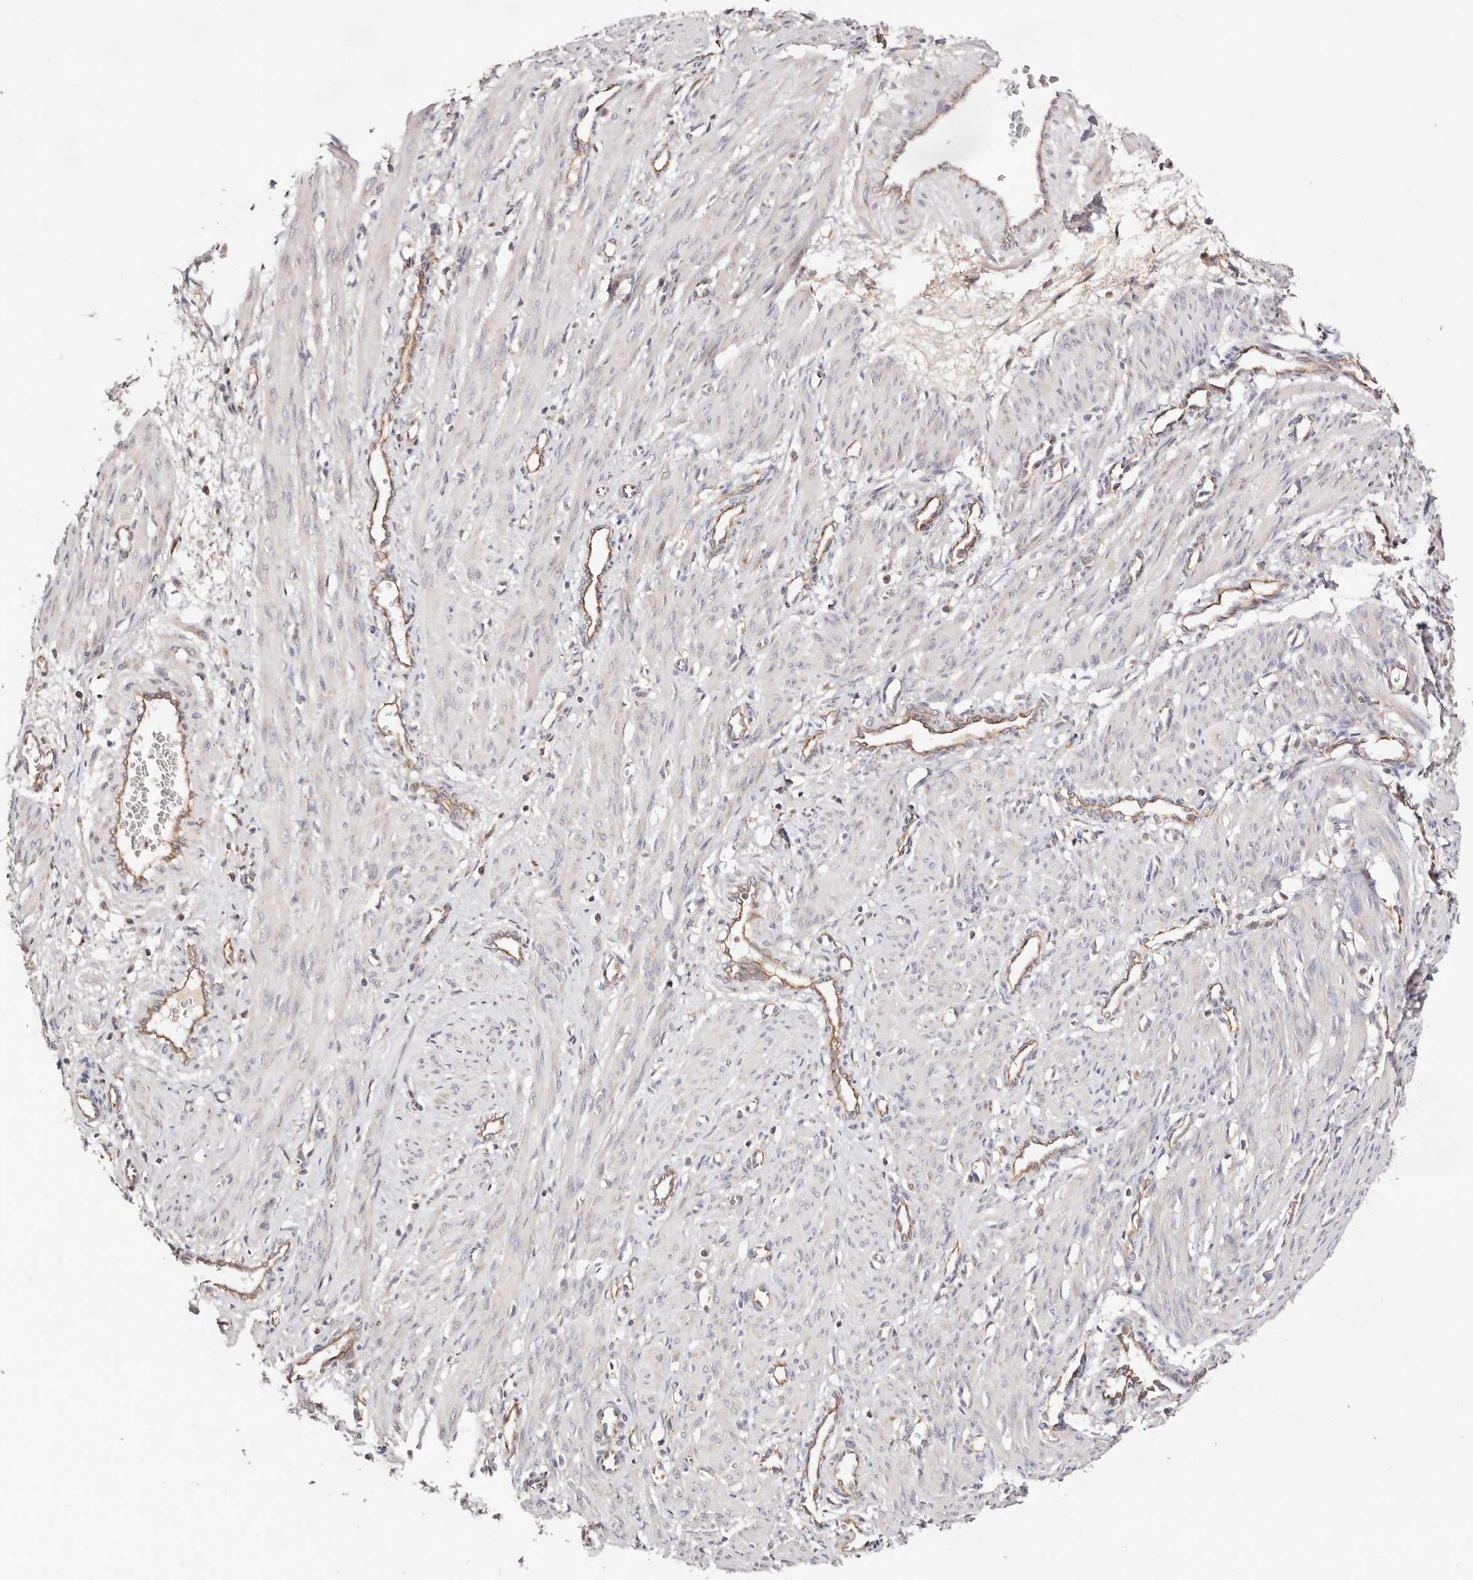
{"staining": {"intensity": "negative", "quantity": "none", "location": "none"}, "tissue": "smooth muscle", "cell_type": "Smooth muscle cells", "image_type": "normal", "snomed": [{"axis": "morphology", "description": "Normal tissue, NOS"}, {"axis": "topography", "description": "Endometrium"}], "caption": "Histopathology image shows no protein positivity in smooth muscle cells of unremarkable smooth muscle.", "gene": "GNA13", "patient": {"sex": "female", "age": 33}}